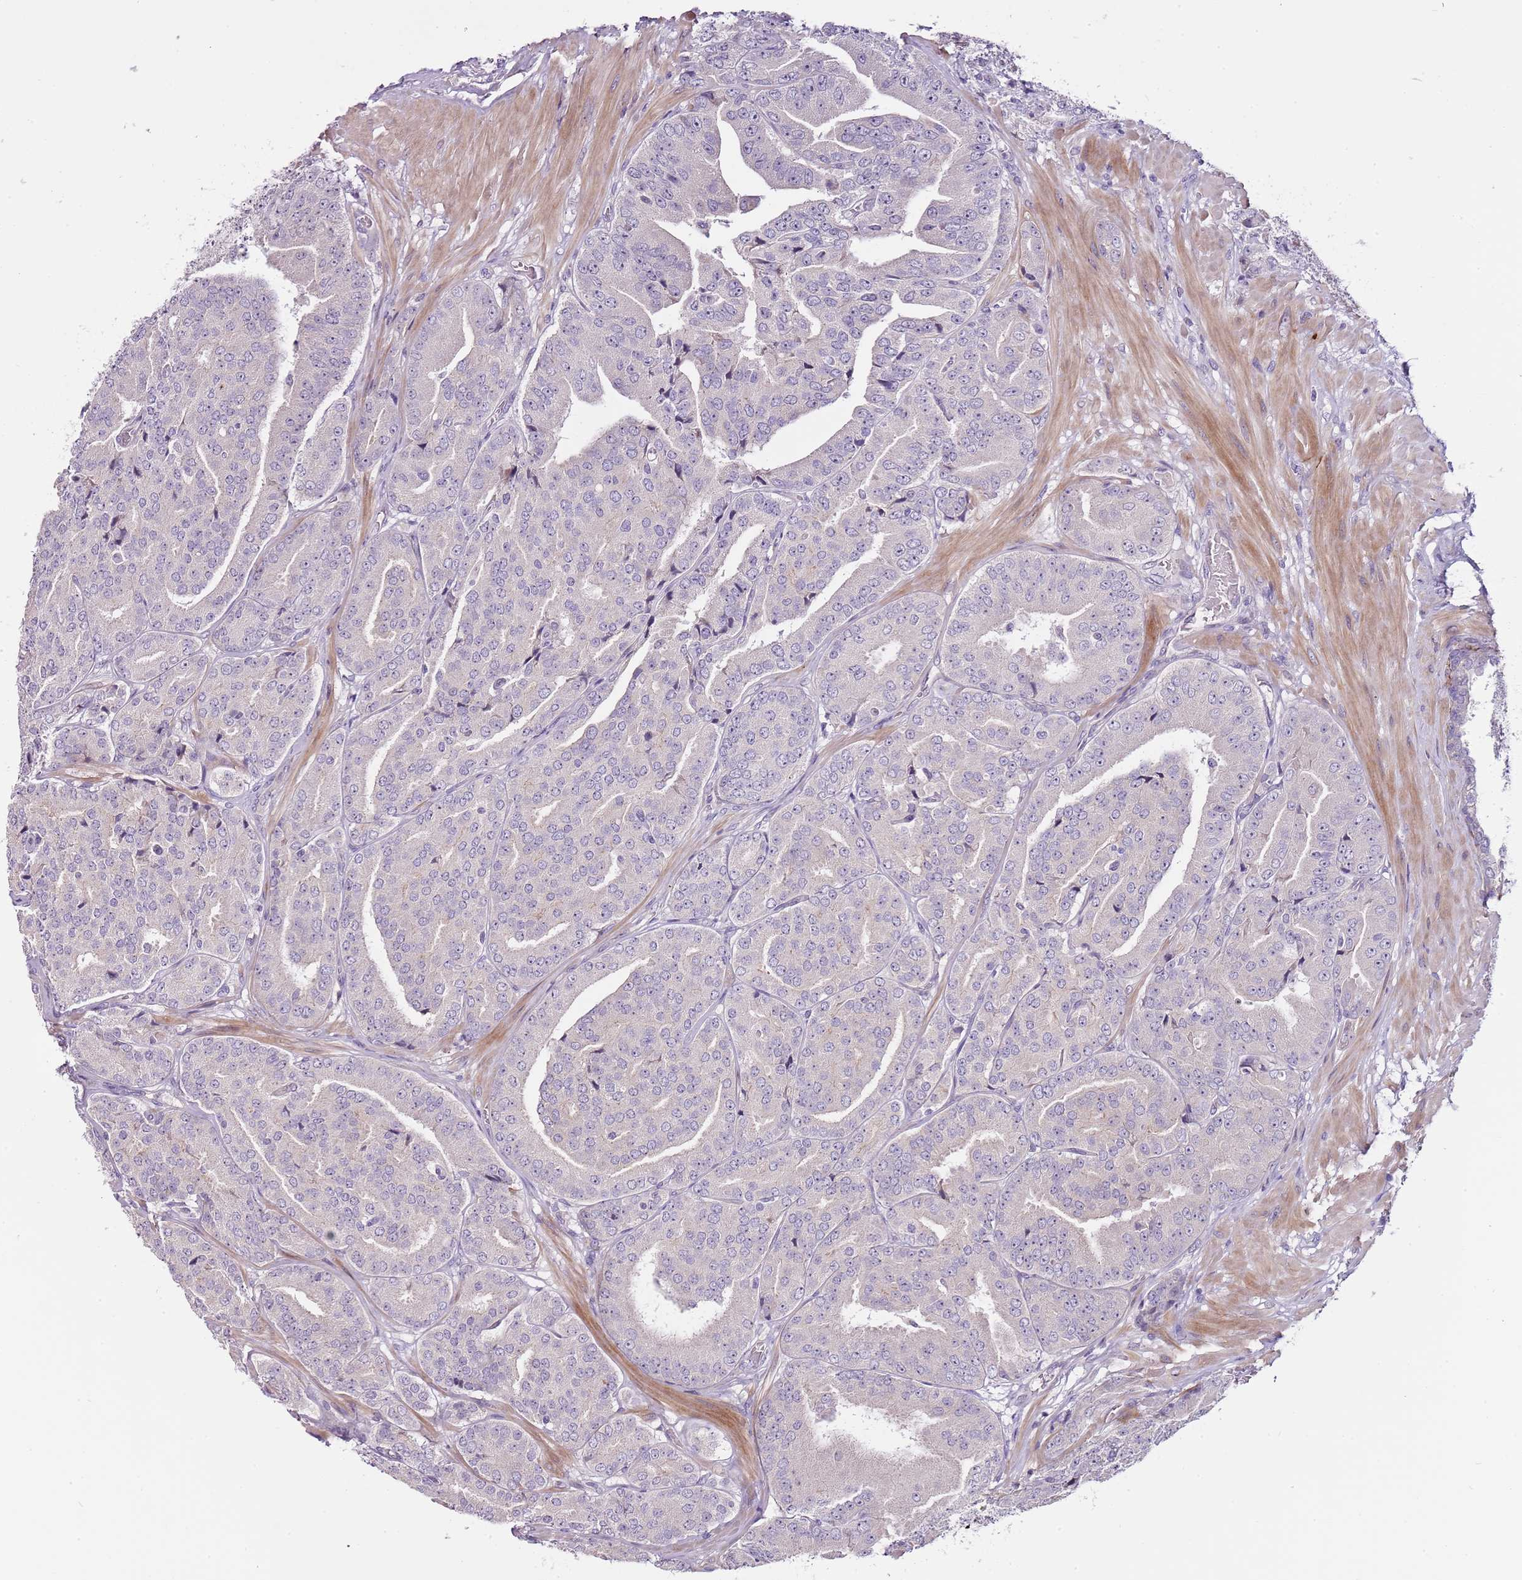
{"staining": {"intensity": "negative", "quantity": "none", "location": "none"}, "tissue": "prostate cancer", "cell_type": "Tumor cells", "image_type": "cancer", "snomed": [{"axis": "morphology", "description": "Adenocarcinoma, High grade"}, {"axis": "topography", "description": "Prostate"}], "caption": "Tumor cells show no significant protein staining in prostate cancer.", "gene": "NKX2-3", "patient": {"sex": "male", "age": 63}}